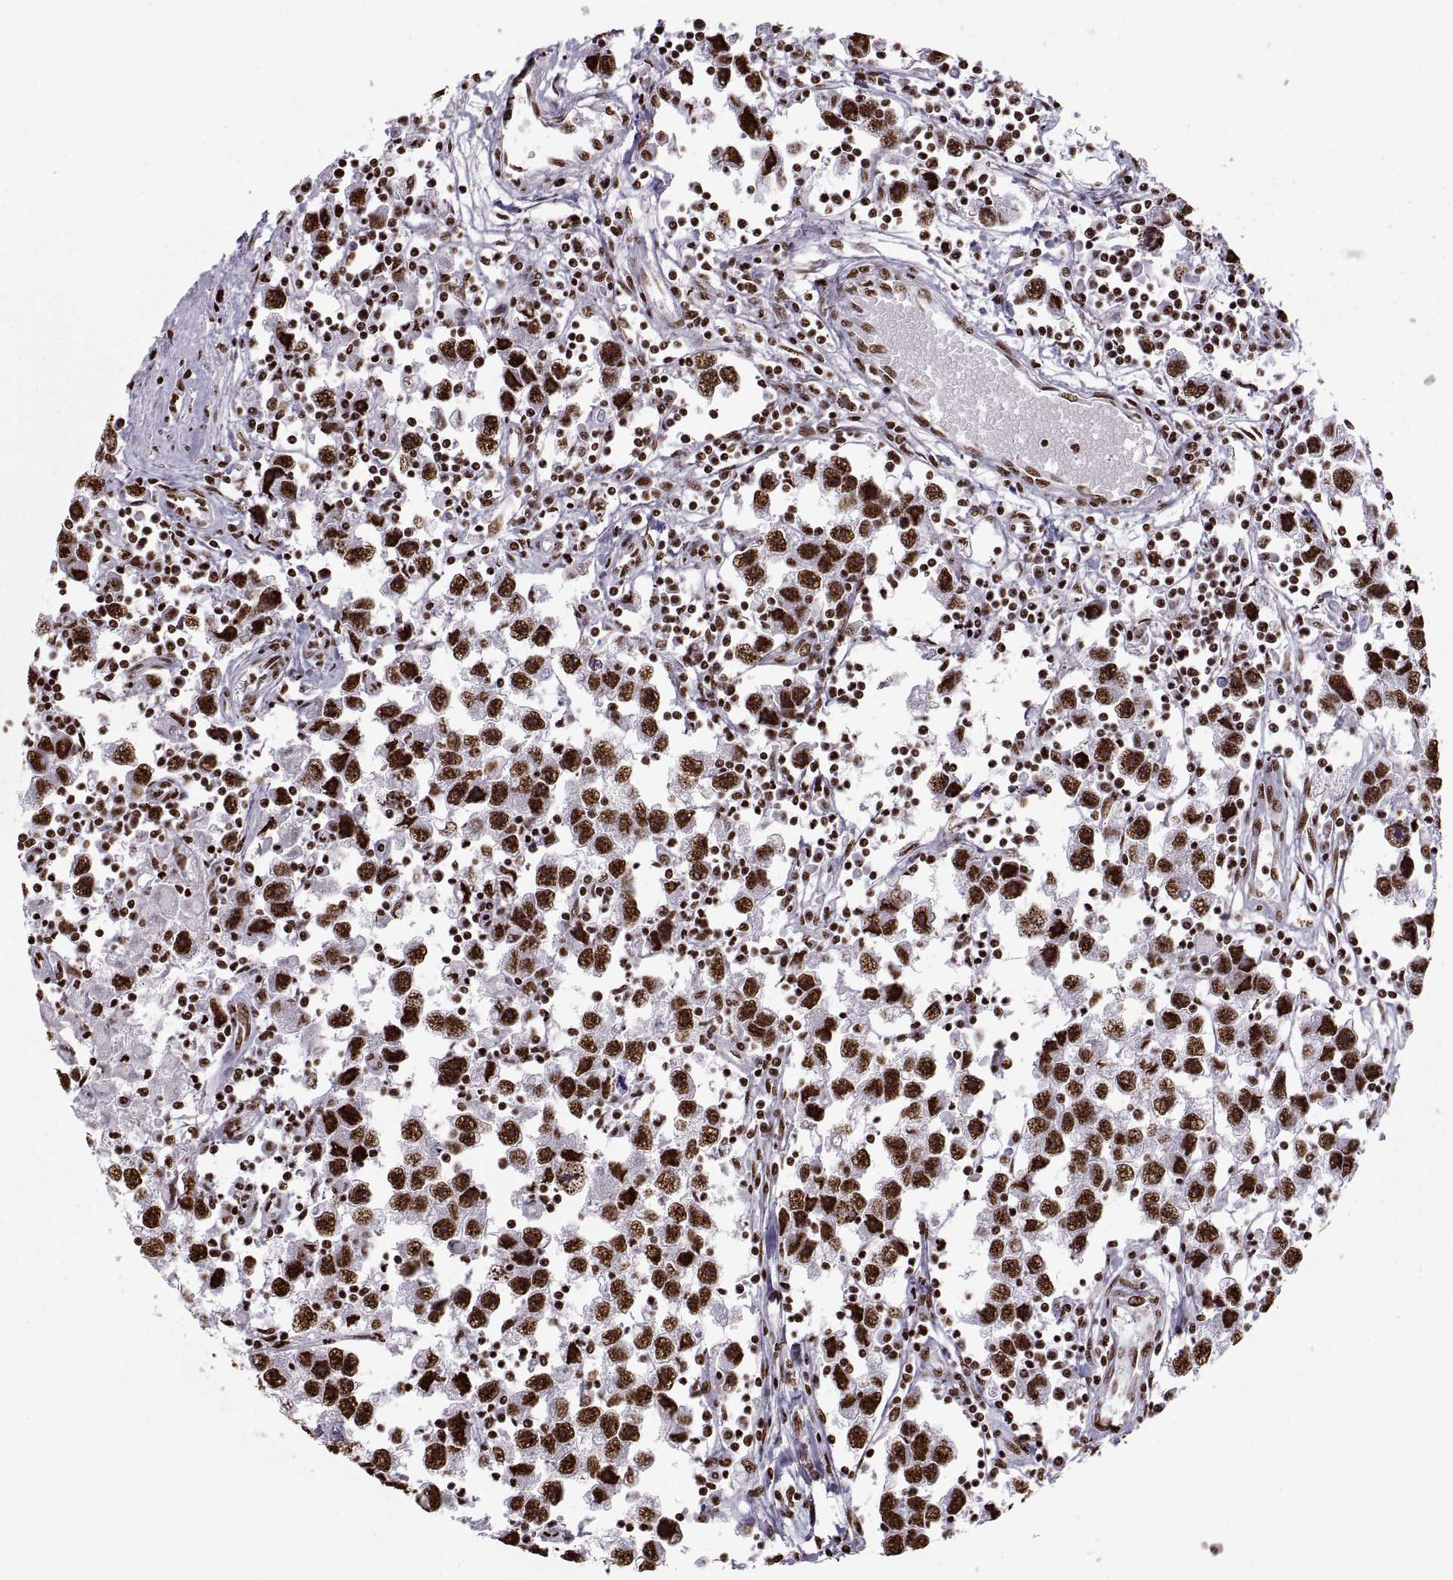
{"staining": {"intensity": "strong", "quantity": ">75%", "location": "nuclear"}, "tissue": "testis cancer", "cell_type": "Tumor cells", "image_type": "cancer", "snomed": [{"axis": "morphology", "description": "Seminoma, NOS"}, {"axis": "topography", "description": "Testis"}], "caption": "Testis seminoma stained with DAB (3,3'-diaminobenzidine) immunohistochemistry displays high levels of strong nuclear staining in approximately >75% of tumor cells. (DAB IHC with brightfield microscopy, high magnification).", "gene": "SNAI1", "patient": {"sex": "male", "age": 30}}